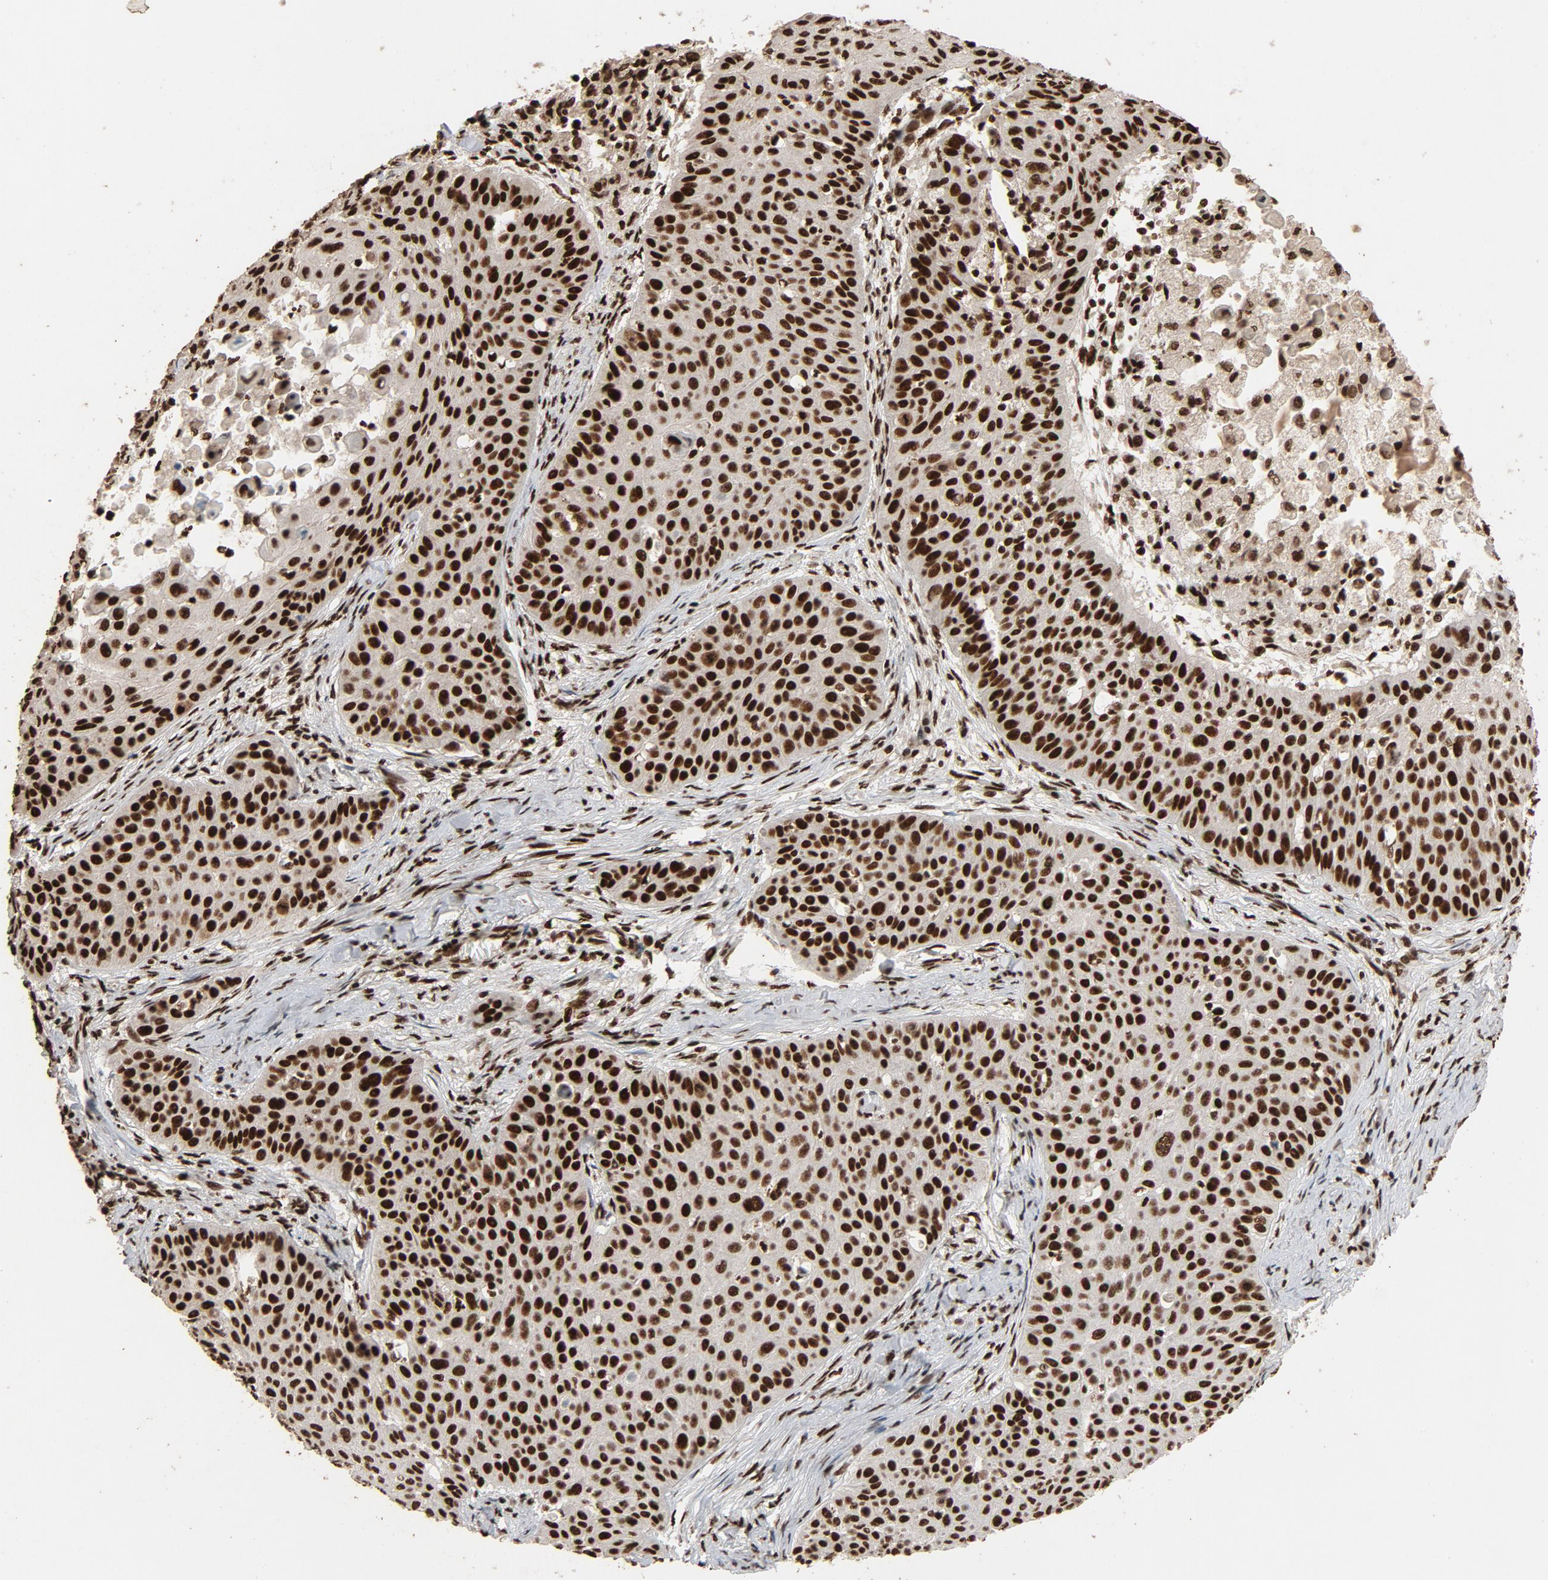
{"staining": {"intensity": "strong", "quantity": ">75%", "location": "nuclear"}, "tissue": "skin cancer", "cell_type": "Tumor cells", "image_type": "cancer", "snomed": [{"axis": "morphology", "description": "Squamous cell carcinoma, NOS"}, {"axis": "topography", "description": "Skin"}], "caption": "A high amount of strong nuclear positivity is present in approximately >75% of tumor cells in squamous cell carcinoma (skin) tissue.", "gene": "TP53BP1", "patient": {"sex": "male", "age": 82}}